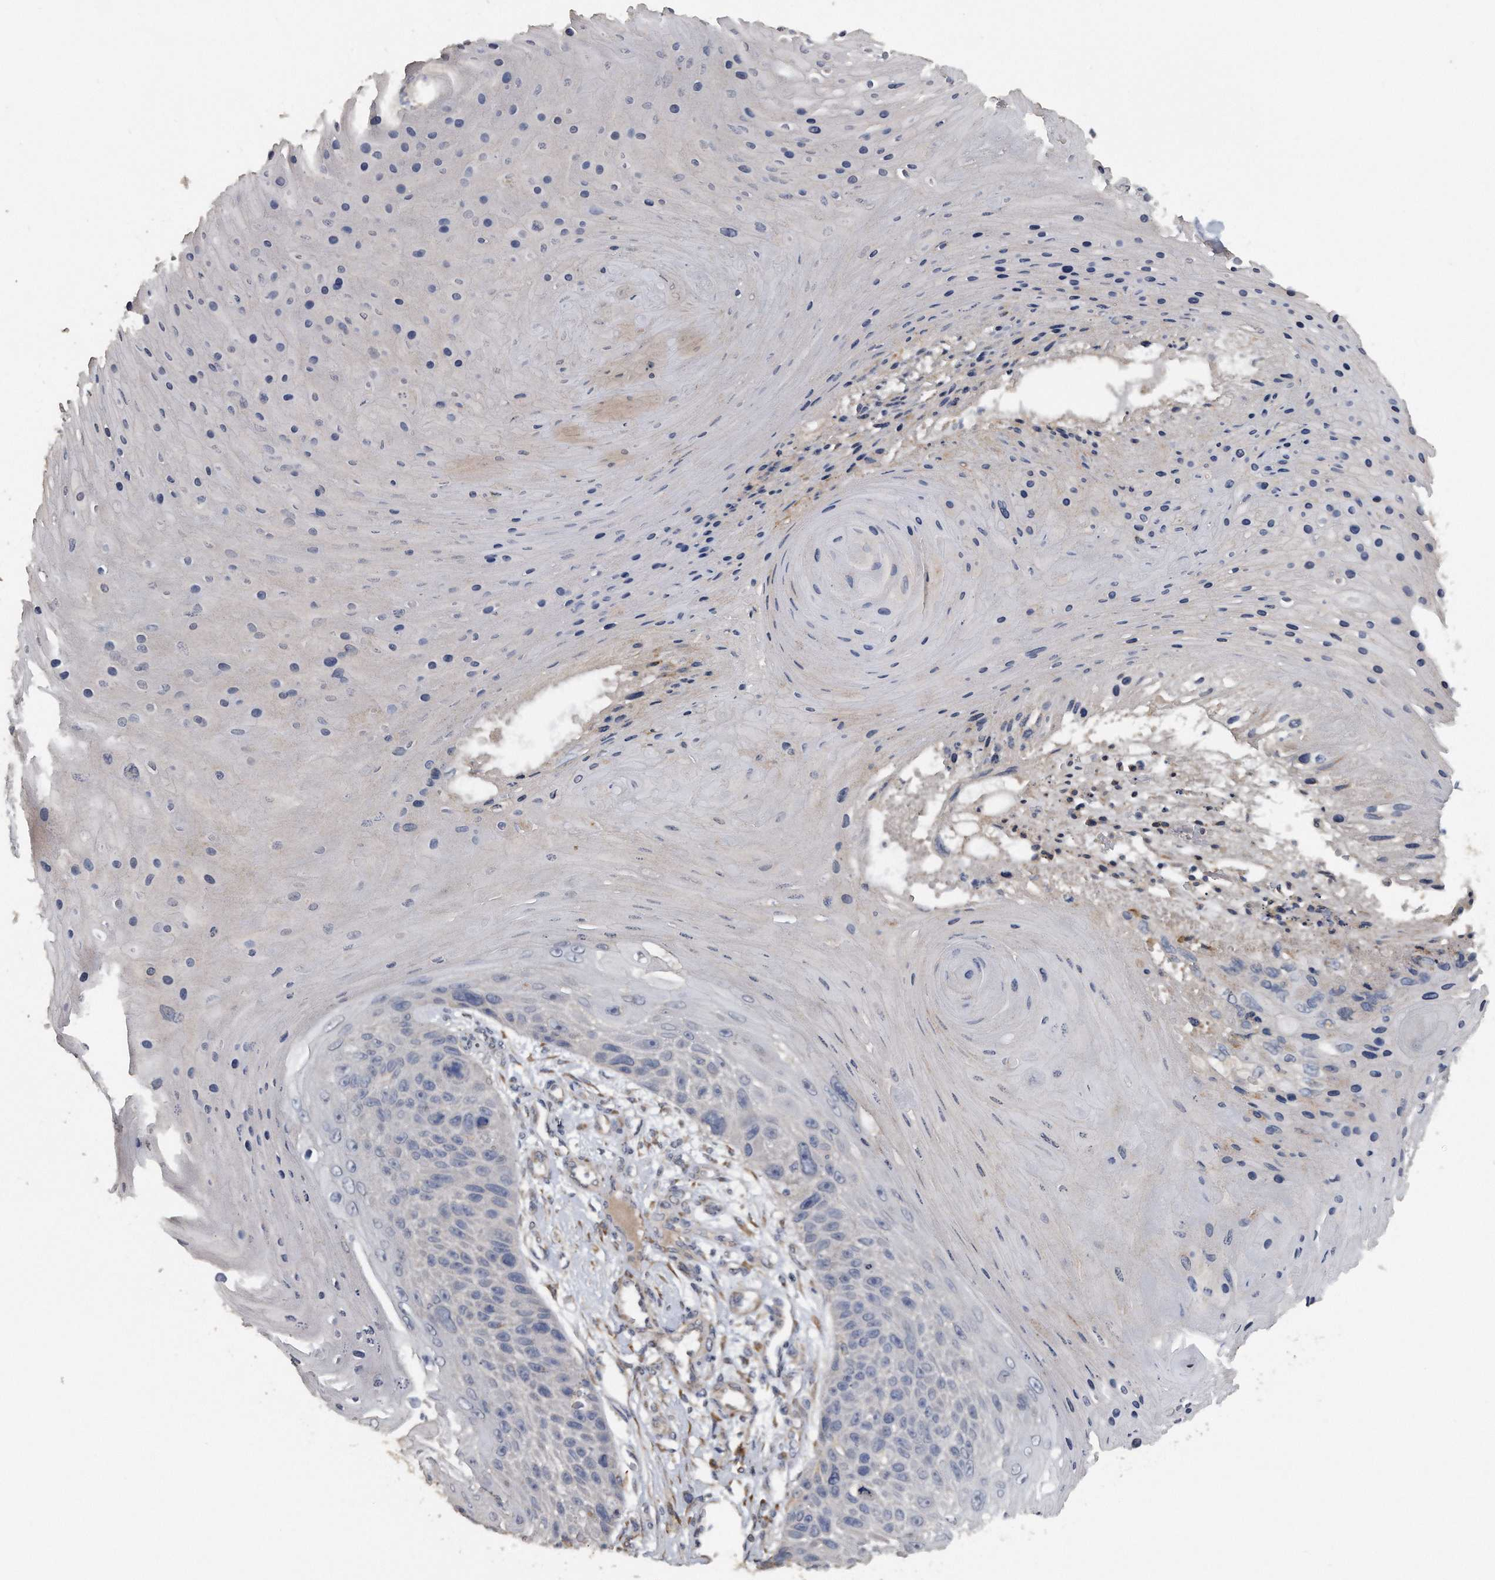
{"staining": {"intensity": "negative", "quantity": "none", "location": "none"}, "tissue": "skin cancer", "cell_type": "Tumor cells", "image_type": "cancer", "snomed": [{"axis": "morphology", "description": "Squamous cell carcinoma, NOS"}, {"axis": "topography", "description": "Skin"}], "caption": "This is an IHC image of human skin cancer (squamous cell carcinoma). There is no positivity in tumor cells.", "gene": "PCLO", "patient": {"sex": "female", "age": 88}}